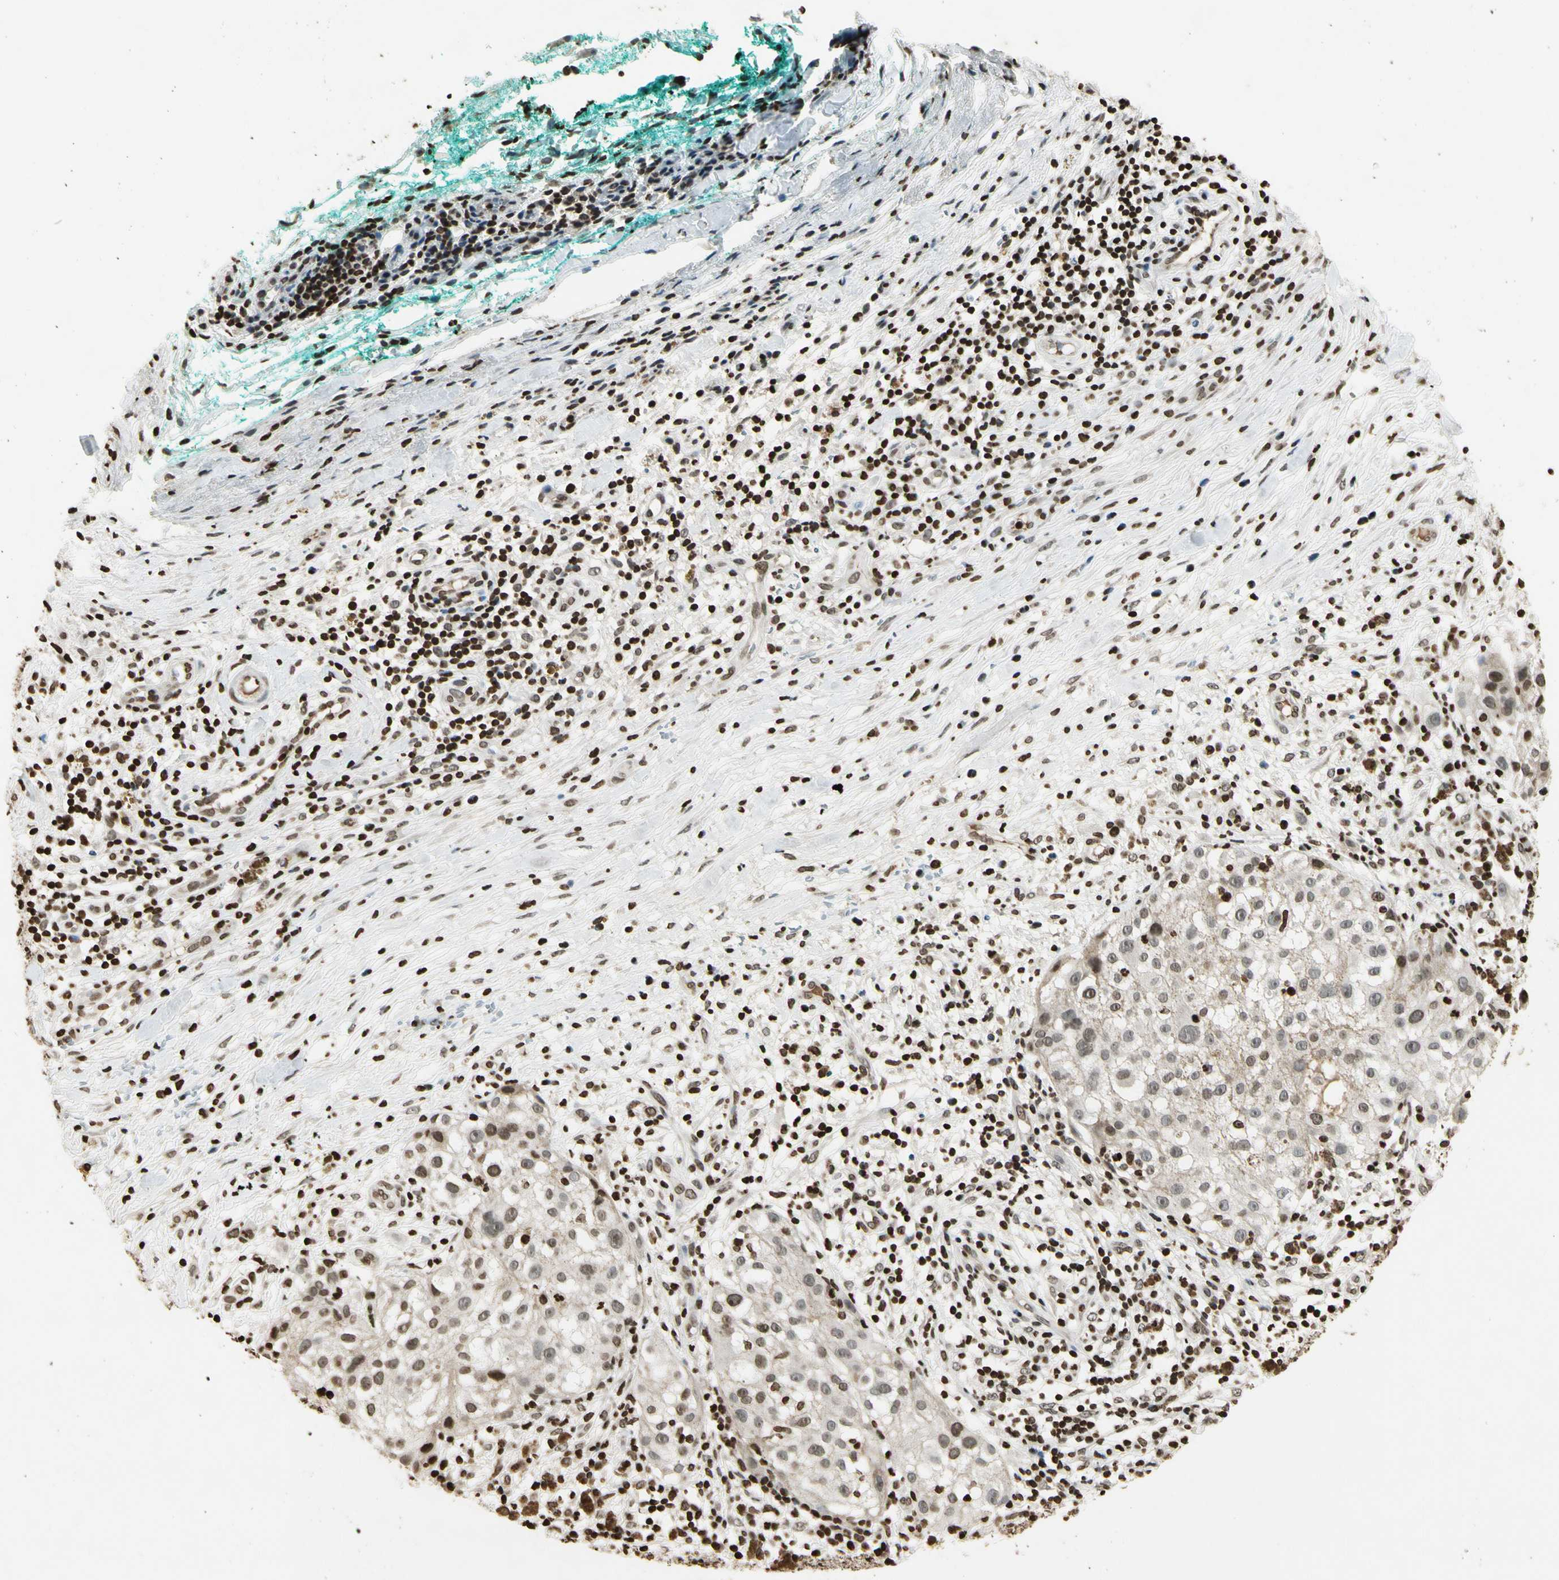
{"staining": {"intensity": "moderate", "quantity": "25%-75%", "location": "nuclear"}, "tissue": "melanoma", "cell_type": "Tumor cells", "image_type": "cancer", "snomed": [{"axis": "morphology", "description": "Necrosis, NOS"}, {"axis": "morphology", "description": "Malignant melanoma, NOS"}, {"axis": "topography", "description": "Skin"}], "caption": "A micrograph of malignant melanoma stained for a protein shows moderate nuclear brown staining in tumor cells.", "gene": "RORA", "patient": {"sex": "female", "age": 87}}